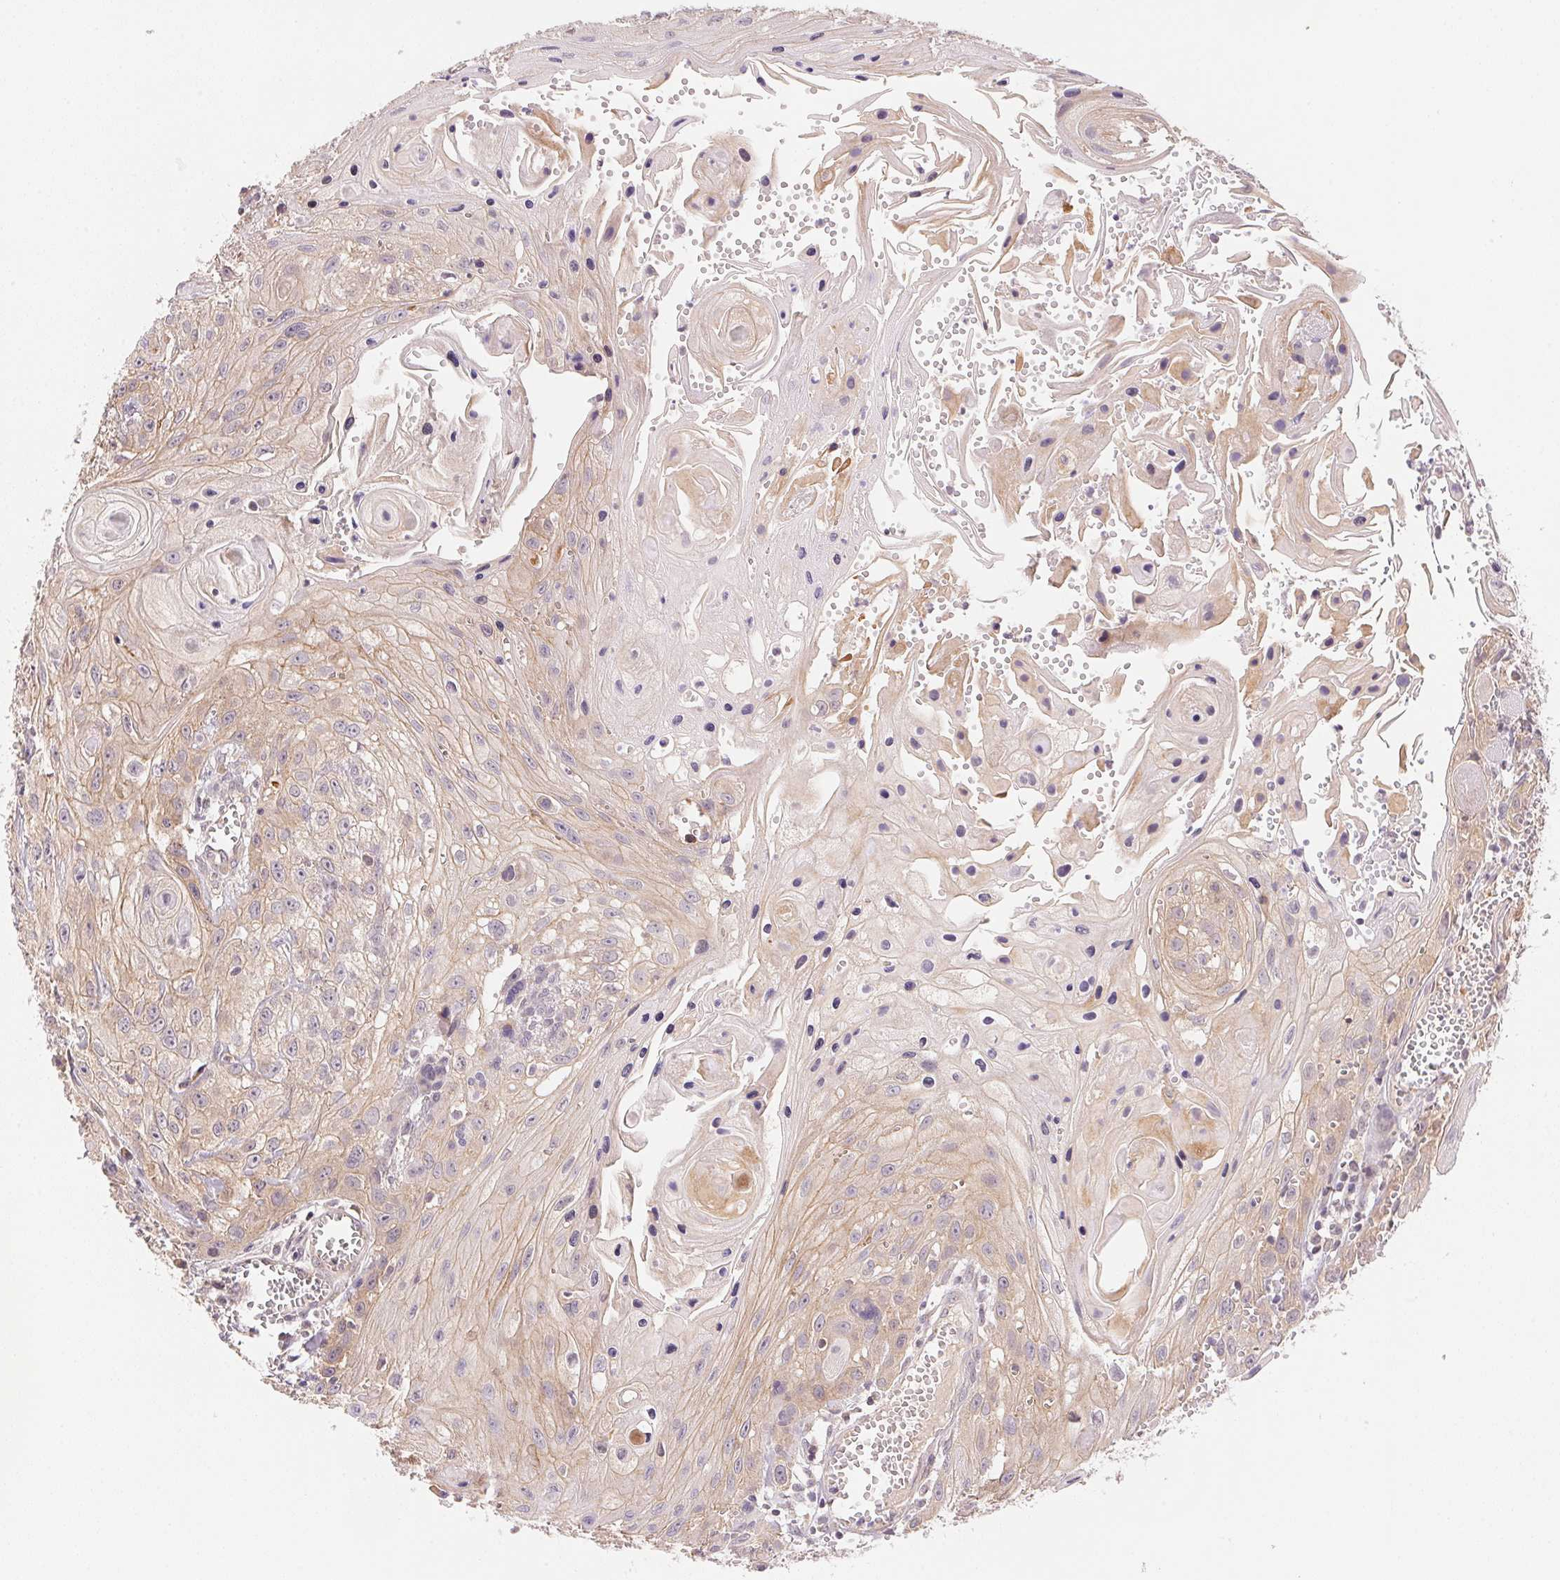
{"staining": {"intensity": "weak", "quantity": "25%-75%", "location": "cytoplasmic/membranous"}, "tissue": "head and neck cancer", "cell_type": "Tumor cells", "image_type": "cancer", "snomed": [{"axis": "morphology", "description": "Squamous cell carcinoma, NOS"}, {"axis": "topography", "description": "Oral tissue"}, {"axis": "topography", "description": "Head-Neck"}], "caption": "High-power microscopy captured an IHC photomicrograph of head and neck cancer (squamous cell carcinoma), revealing weak cytoplasmic/membranous positivity in about 25%-75% of tumor cells.", "gene": "BNIP5", "patient": {"sex": "male", "age": 58}}